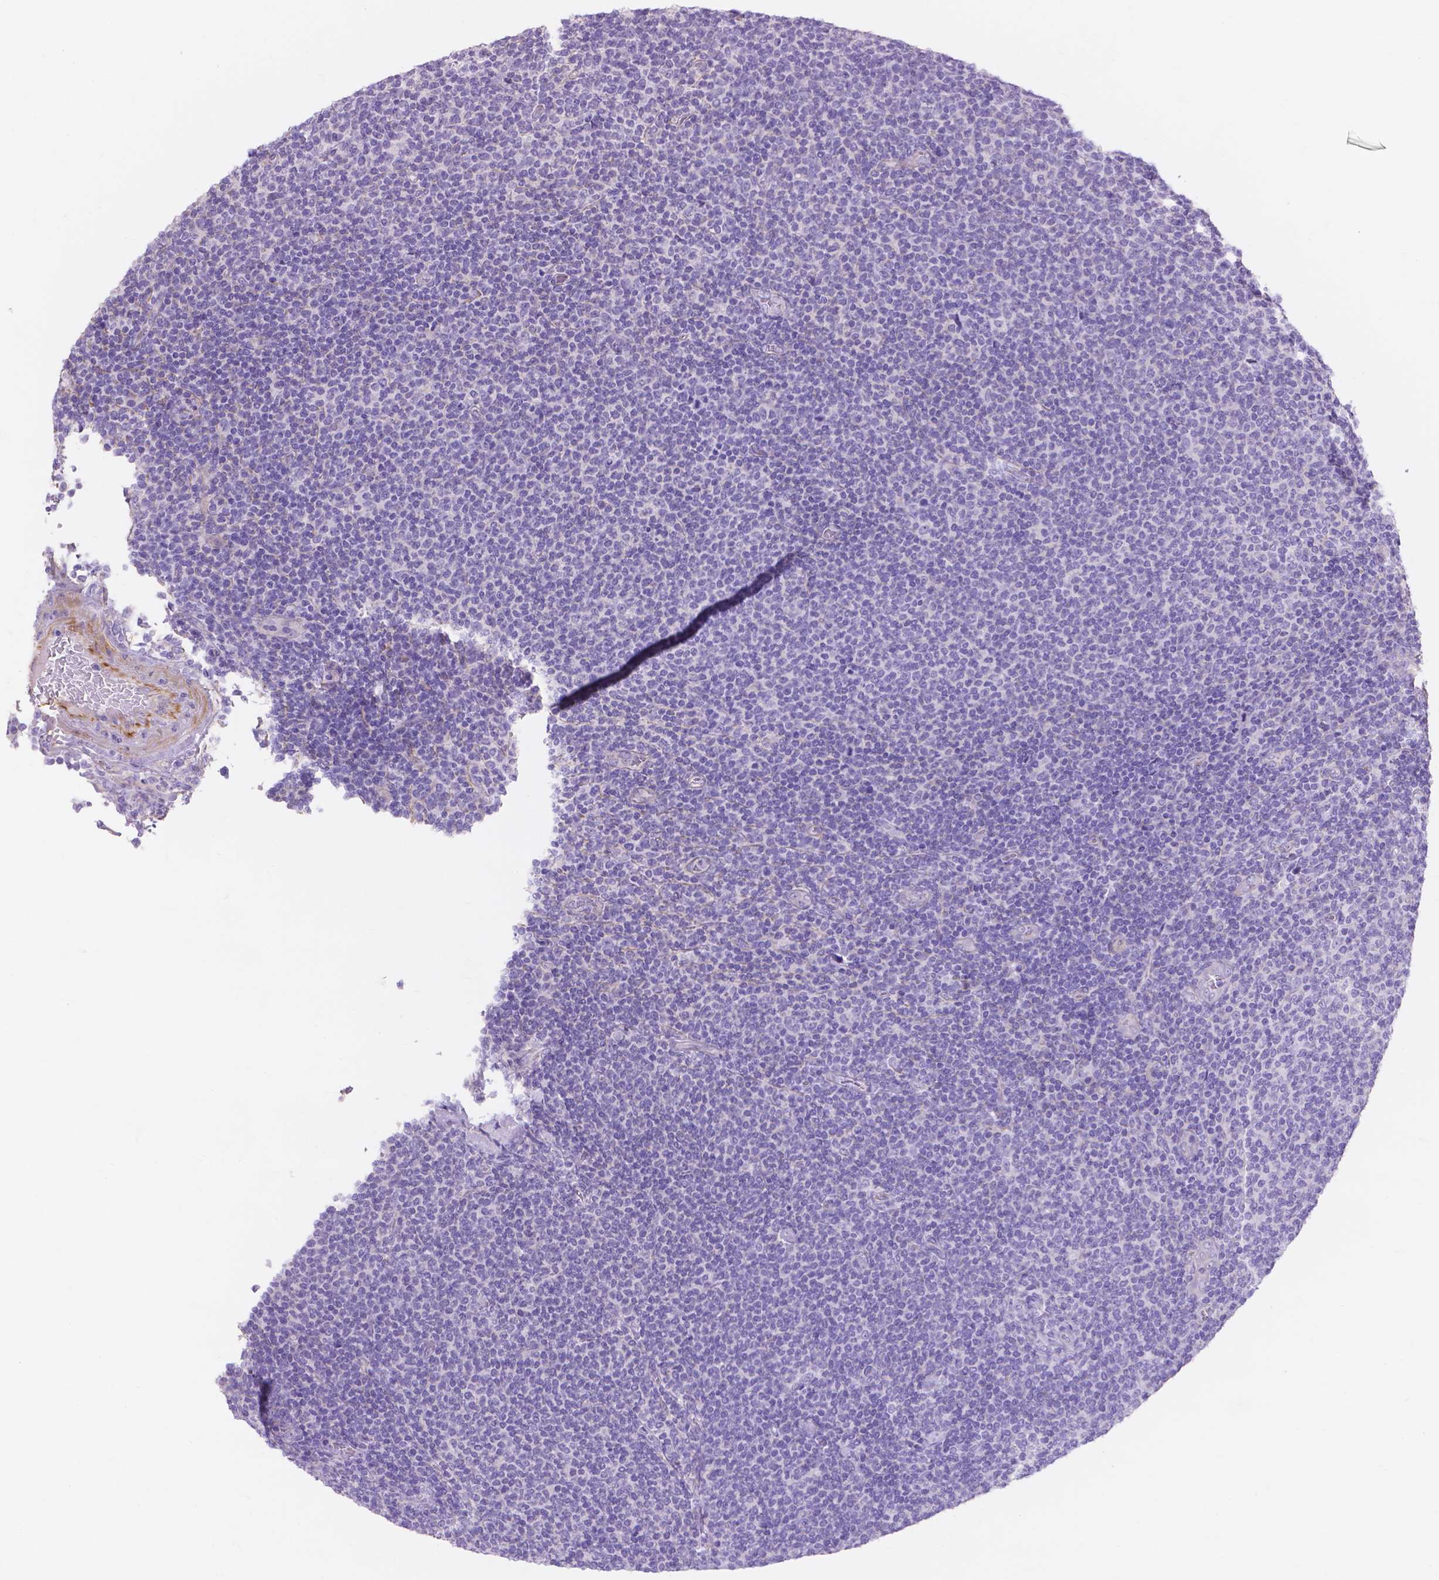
{"staining": {"intensity": "negative", "quantity": "none", "location": "none"}, "tissue": "lymphoma", "cell_type": "Tumor cells", "image_type": "cancer", "snomed": [{"axis": "morphology", "description": "Malignant lymphoma, non-Hodgkin's type, Low grade"}, {"axis": "topography", "description": "Lymph node"}], "caption": "High power microscopy micrograph of an immunohistochemistry (IHC) photomicrograph of low-grade malignant lymphoma, non-Hodgkin's type, revealing no significant positivity in tumor cells.", "gene": "MBLAC1", "patient": {"sex": "male", "age": 52}}